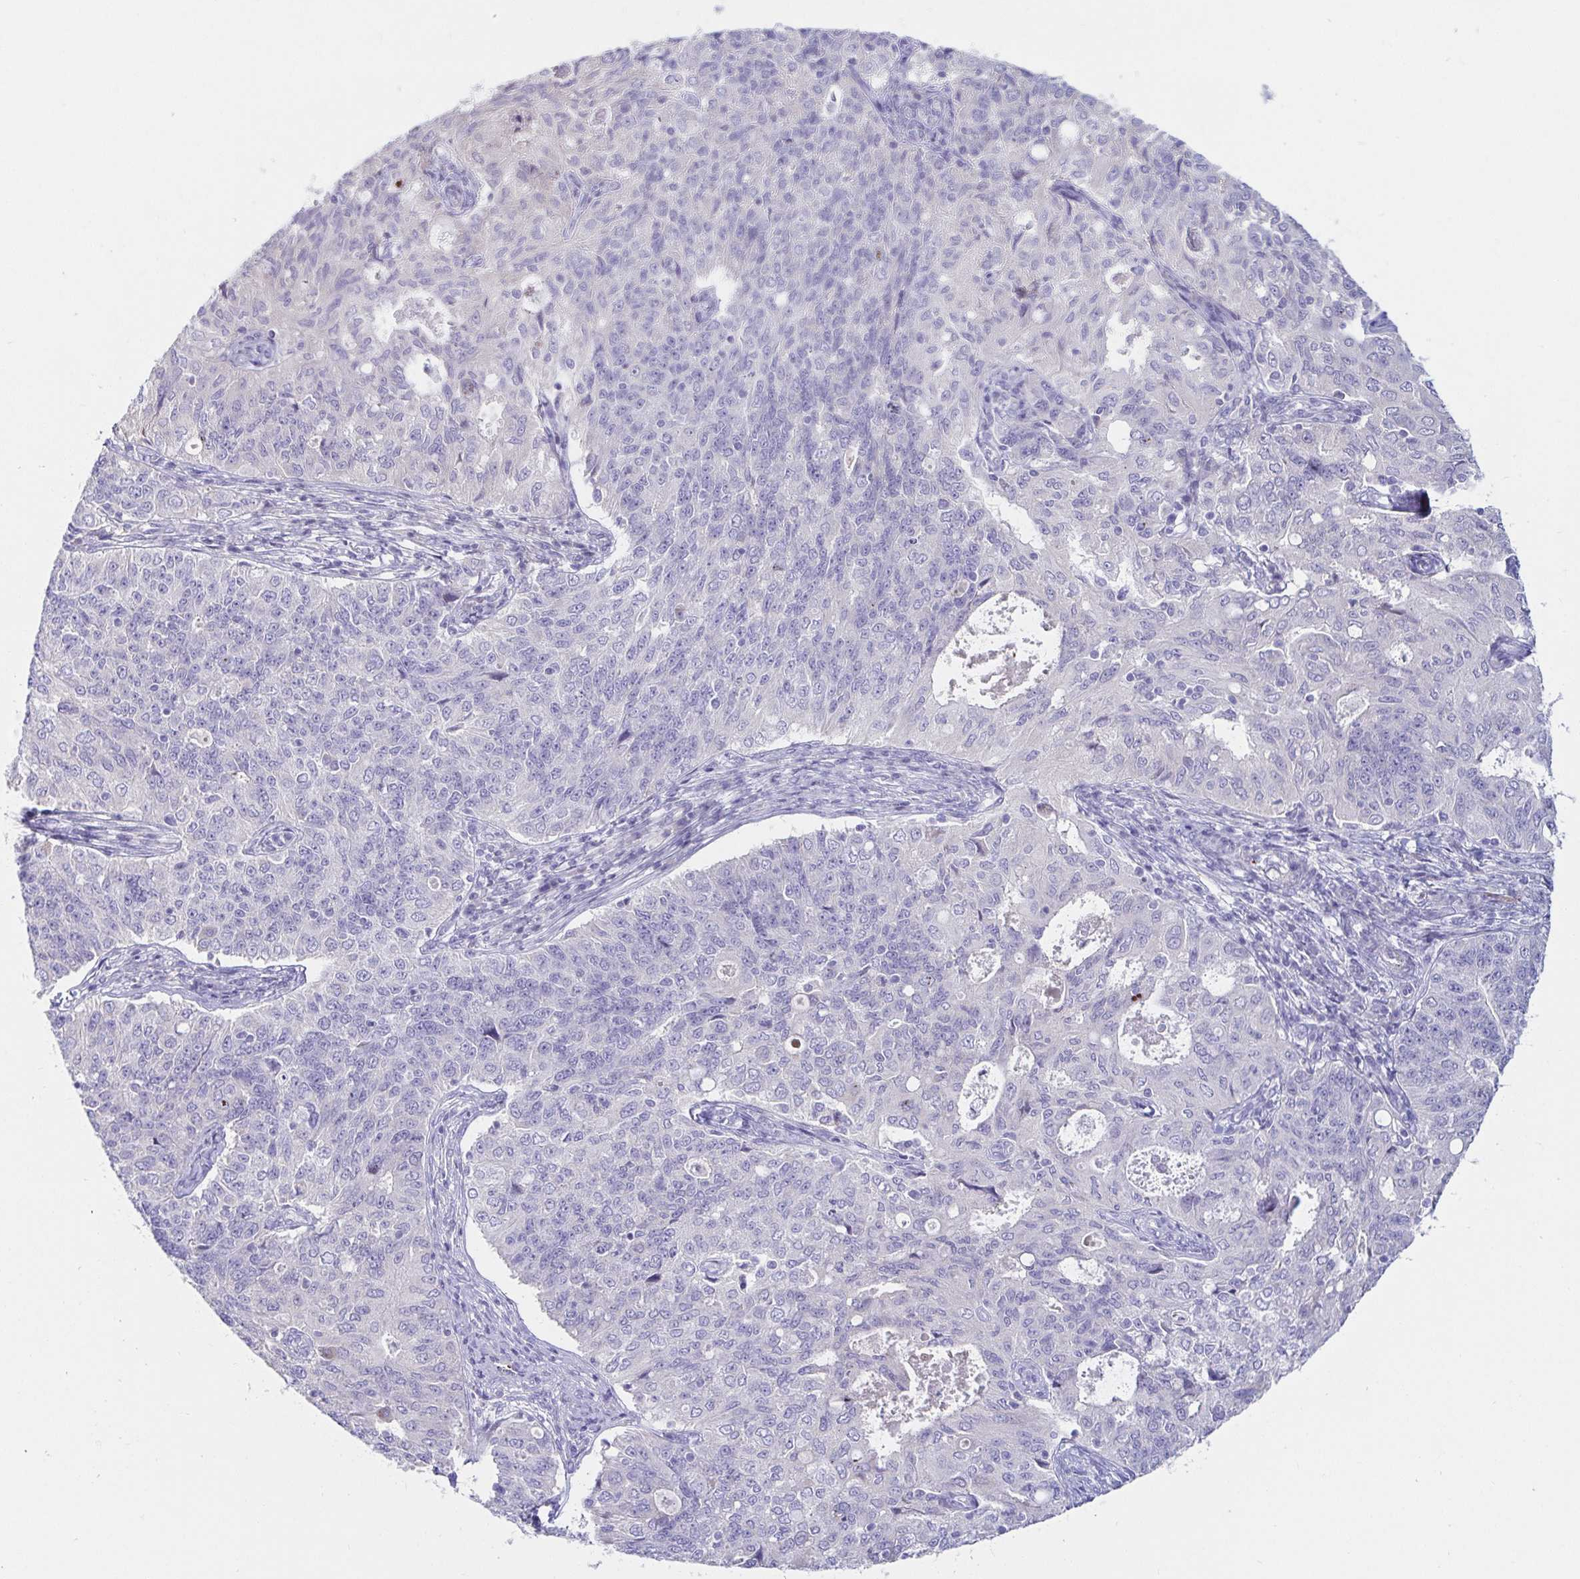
{"staining": {"intensity": "negative", "quantity": "none", "location": "none"}, "tissue": "endometrial cancer", "cell_type": "Tumor cells", "image_type": "cancer", "snomed": [{"axis": "morphology", "description": "Adenocarcinoma, NOS"}, {"axis": "topography", "description": "Endometrium"}], "caption": "Endometrial cancer (adenocarcinoma) was stained to show a protein in brown. There is no significant positivity in tumor cells. Brightfield microscopy of immunohistochemistry stained with DAB (3,3'-diaminobenzidine) (brown) and hematoxylin (blue), captured at high magnification.", "gene": "C4orf17", "patient": {"sex": "female", "age": 43}}